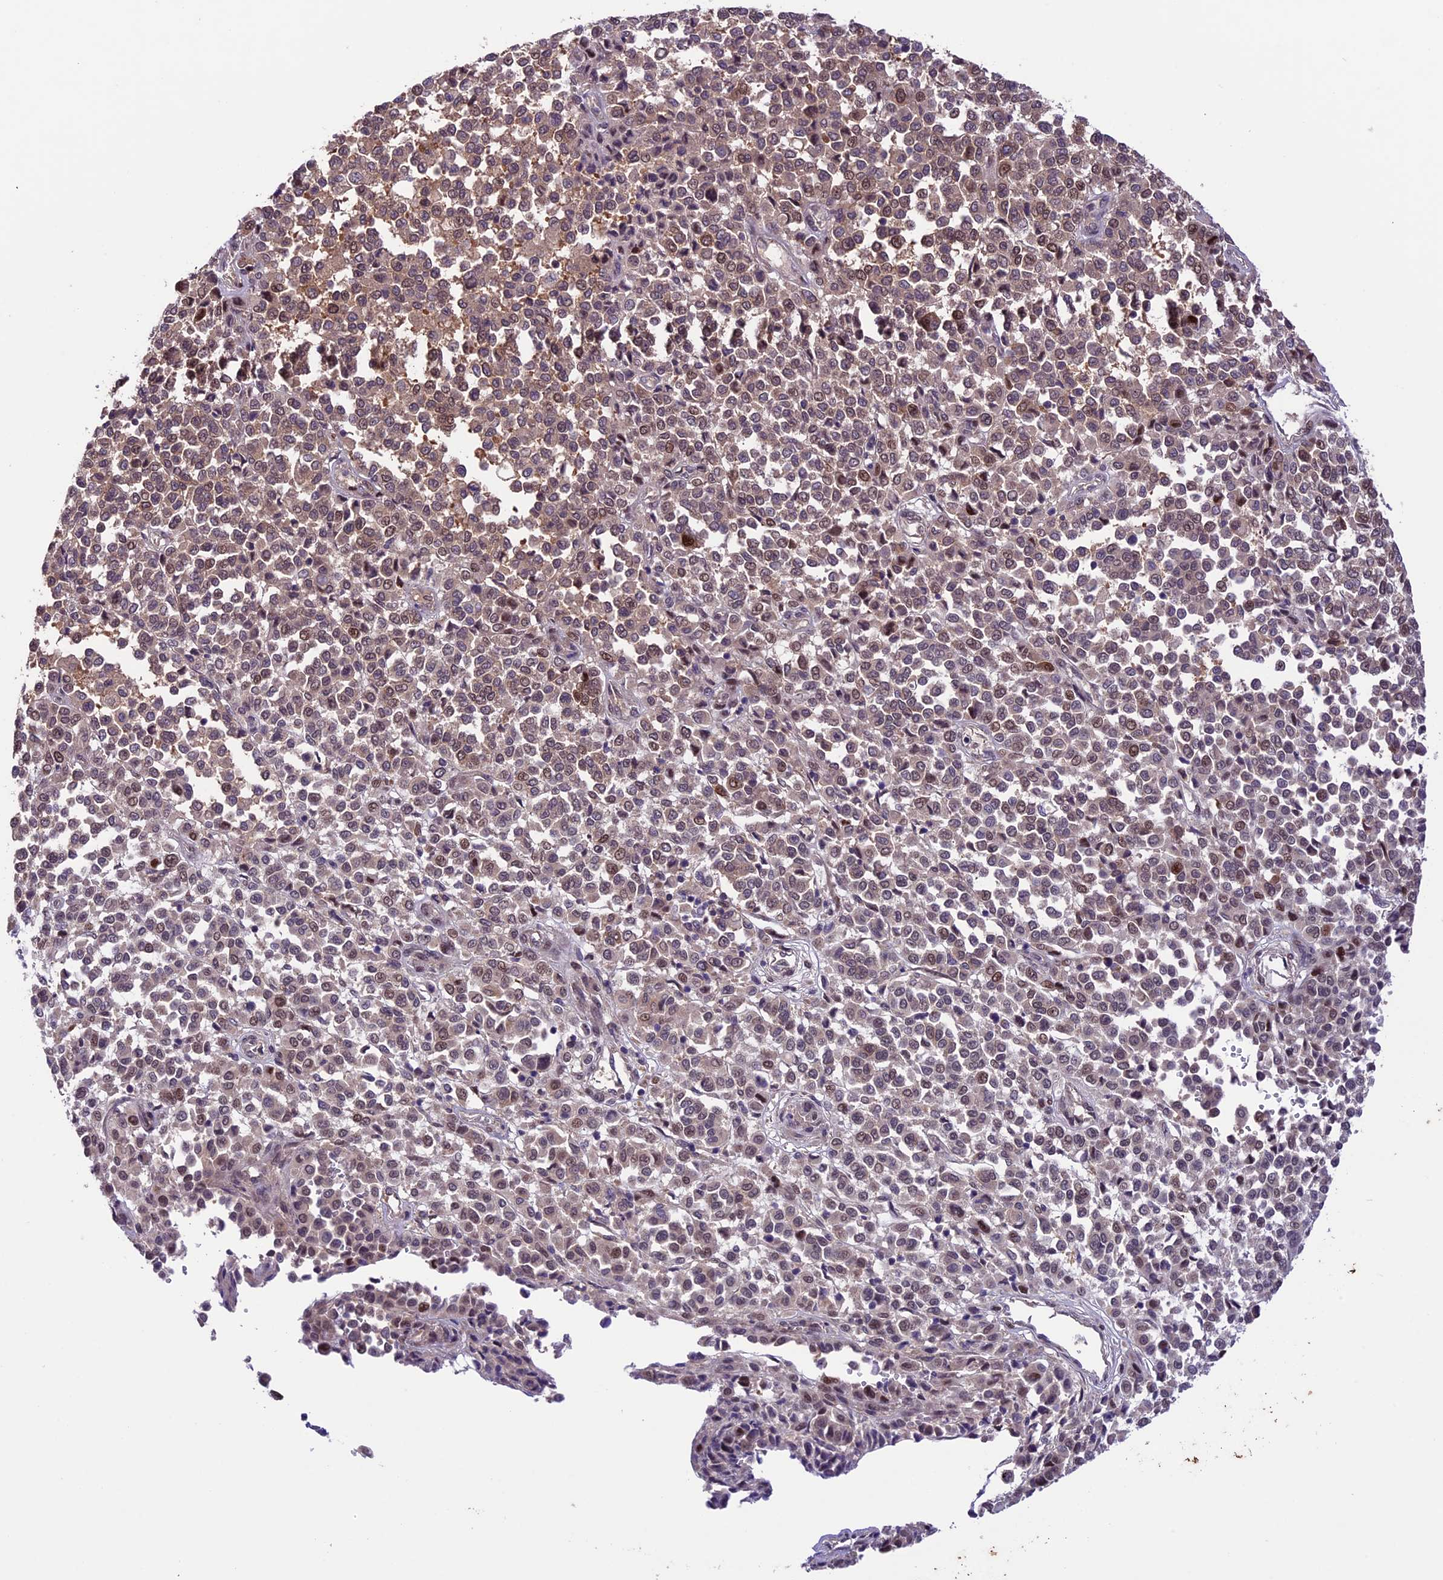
{"staining": {"intensity": "moderate", "quantity": ">75%", "location": "cytoplasmic/membranous,nuclear"}, "tissue": "melanoma", "cell_type": "Tumor cells", "image_type": "cancer", "snomed": [{"axis": "morphology", "description": "Malignant melanoma, Metastatic site"}, {"axis": "topography", "description": "Pancreas"}], "caption": "IHC staining of malignant melanoma (metastatic site), which shows medium levels of moderate cytoplasmic/membranous and nuclear positivity in approximately >75% of tumor cells indicating moderate cytoplasmic/membranous and nuclear protein positivity. The staining was performed using DAB (3,3'-diaminobenzidine) (brown) for protein detection and nuclei were counterstained in hematoxylin (blue).", "gene": "XKR7", "patient": {"sex": "female", "age": 30}}